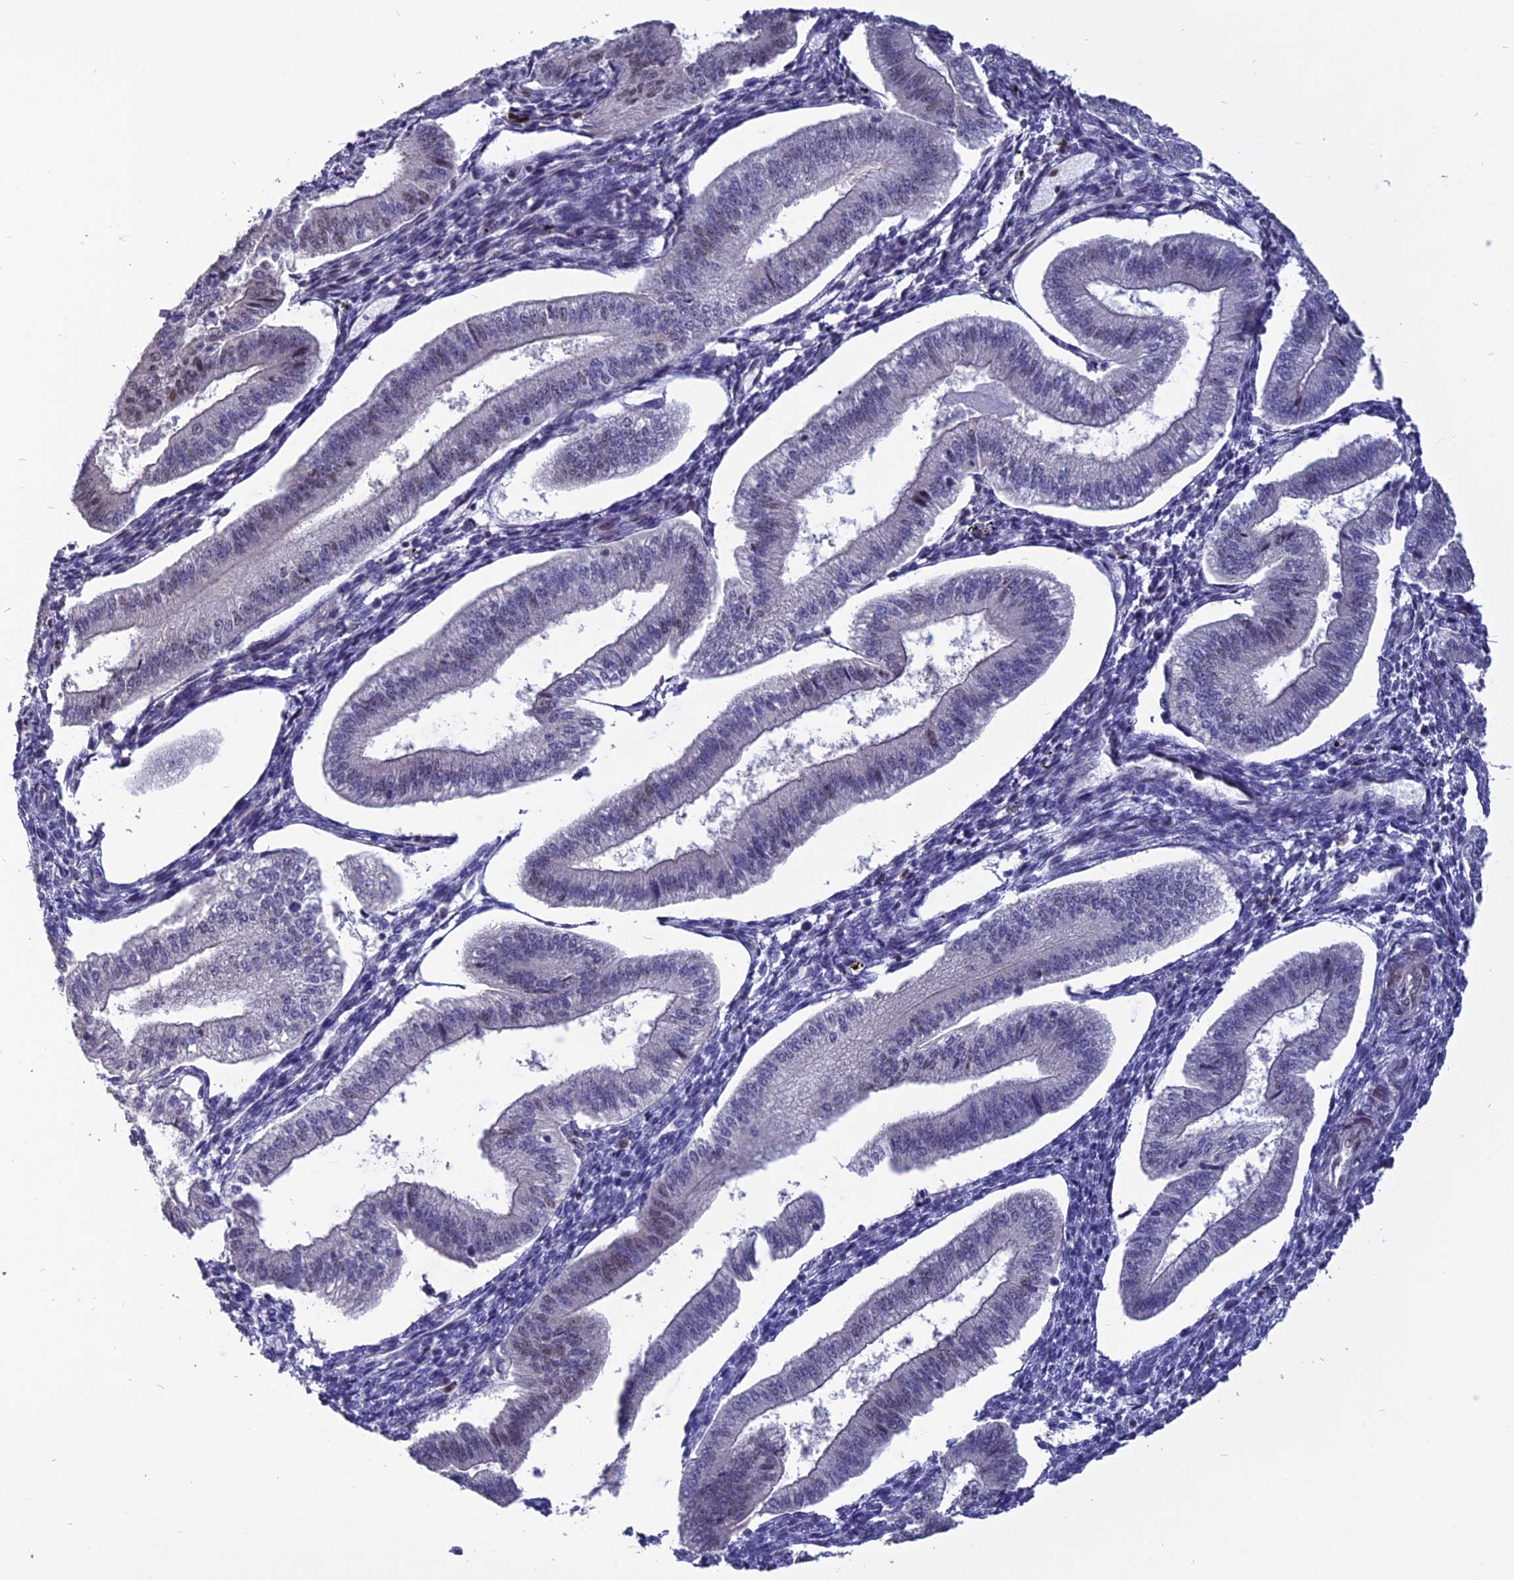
{"staining": {"intensity": "negative", "quantity": "none", "location": "none"}, "tissue": "endometrium", "cell_type": "Cells in endometrial stroma", "image_type": "normal", "snomed": [{"axis": "morphology", "description": "Normal tissue, NOS"}, {"axis": "topography", "description": "Endometrium"}], "caption": "Immunohistochemical staining of normal endometrium reveals no significant expression in cells in endometrial stroma.", "gene": "TMEM263", "patient": {"sex": "female", "age": 34}}